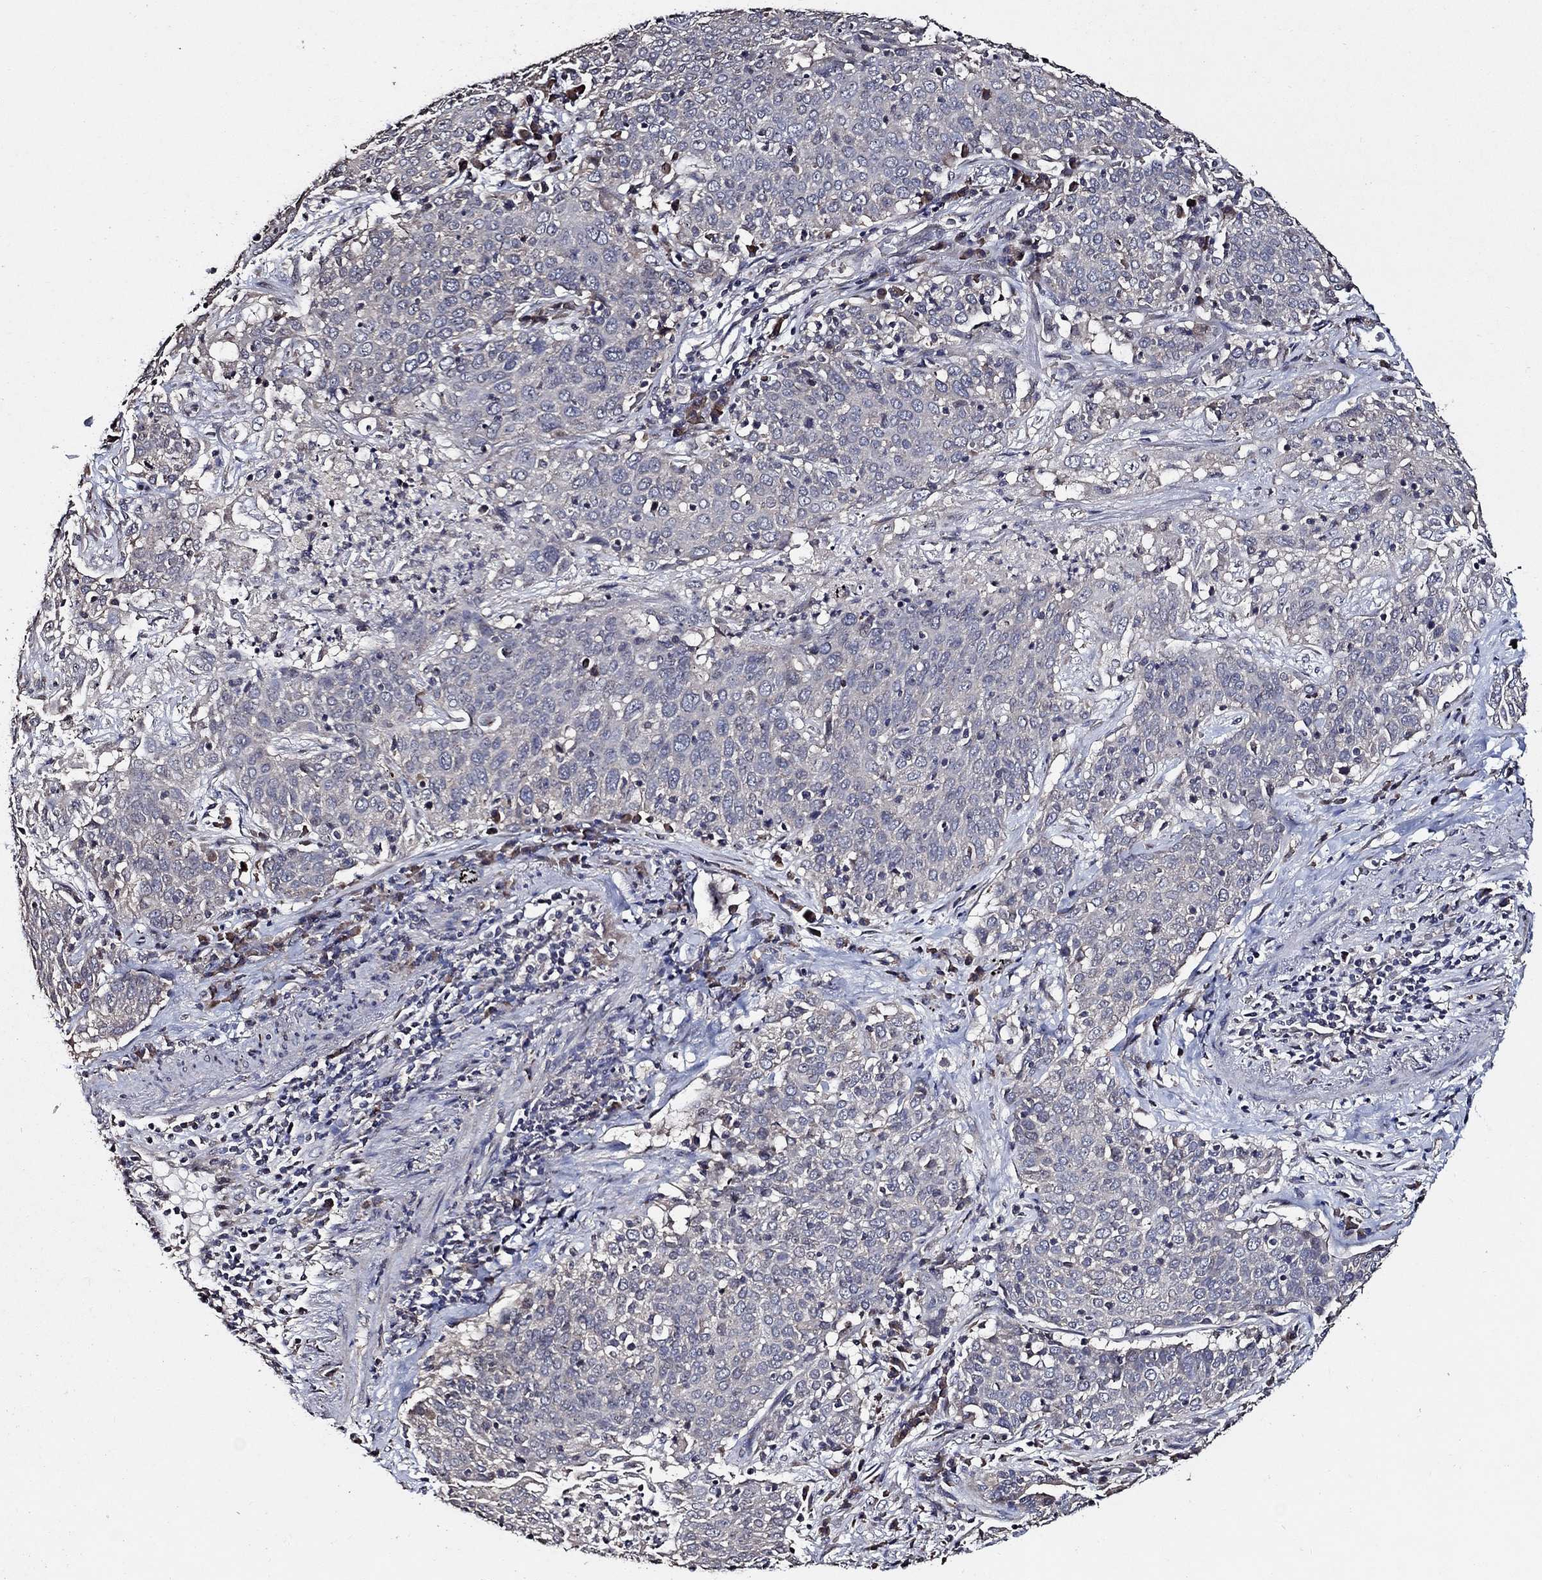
{"staining": {"intensity": "negative", "quantity": "none", "location": "none"}, "tissue": "lung cancer", "cell_type": "Tumor cells", "image_type": "cancer", "snomed": [{"axis": "morphology", "description": "Squamous cell carcinoma, NOS"}, {"axis": "topography", "description": "Lung"}], "caption": "High magnification brightfield microscopy of lung squamous cell carcinoma stained with DAB (3,3'-diaminobenzidine) (brown) and counterstained with hematoxylin (blue): tumor cells show no significant positivity.", "gene": "HAP1", "patient": {"sex": "male", "age": 82}}